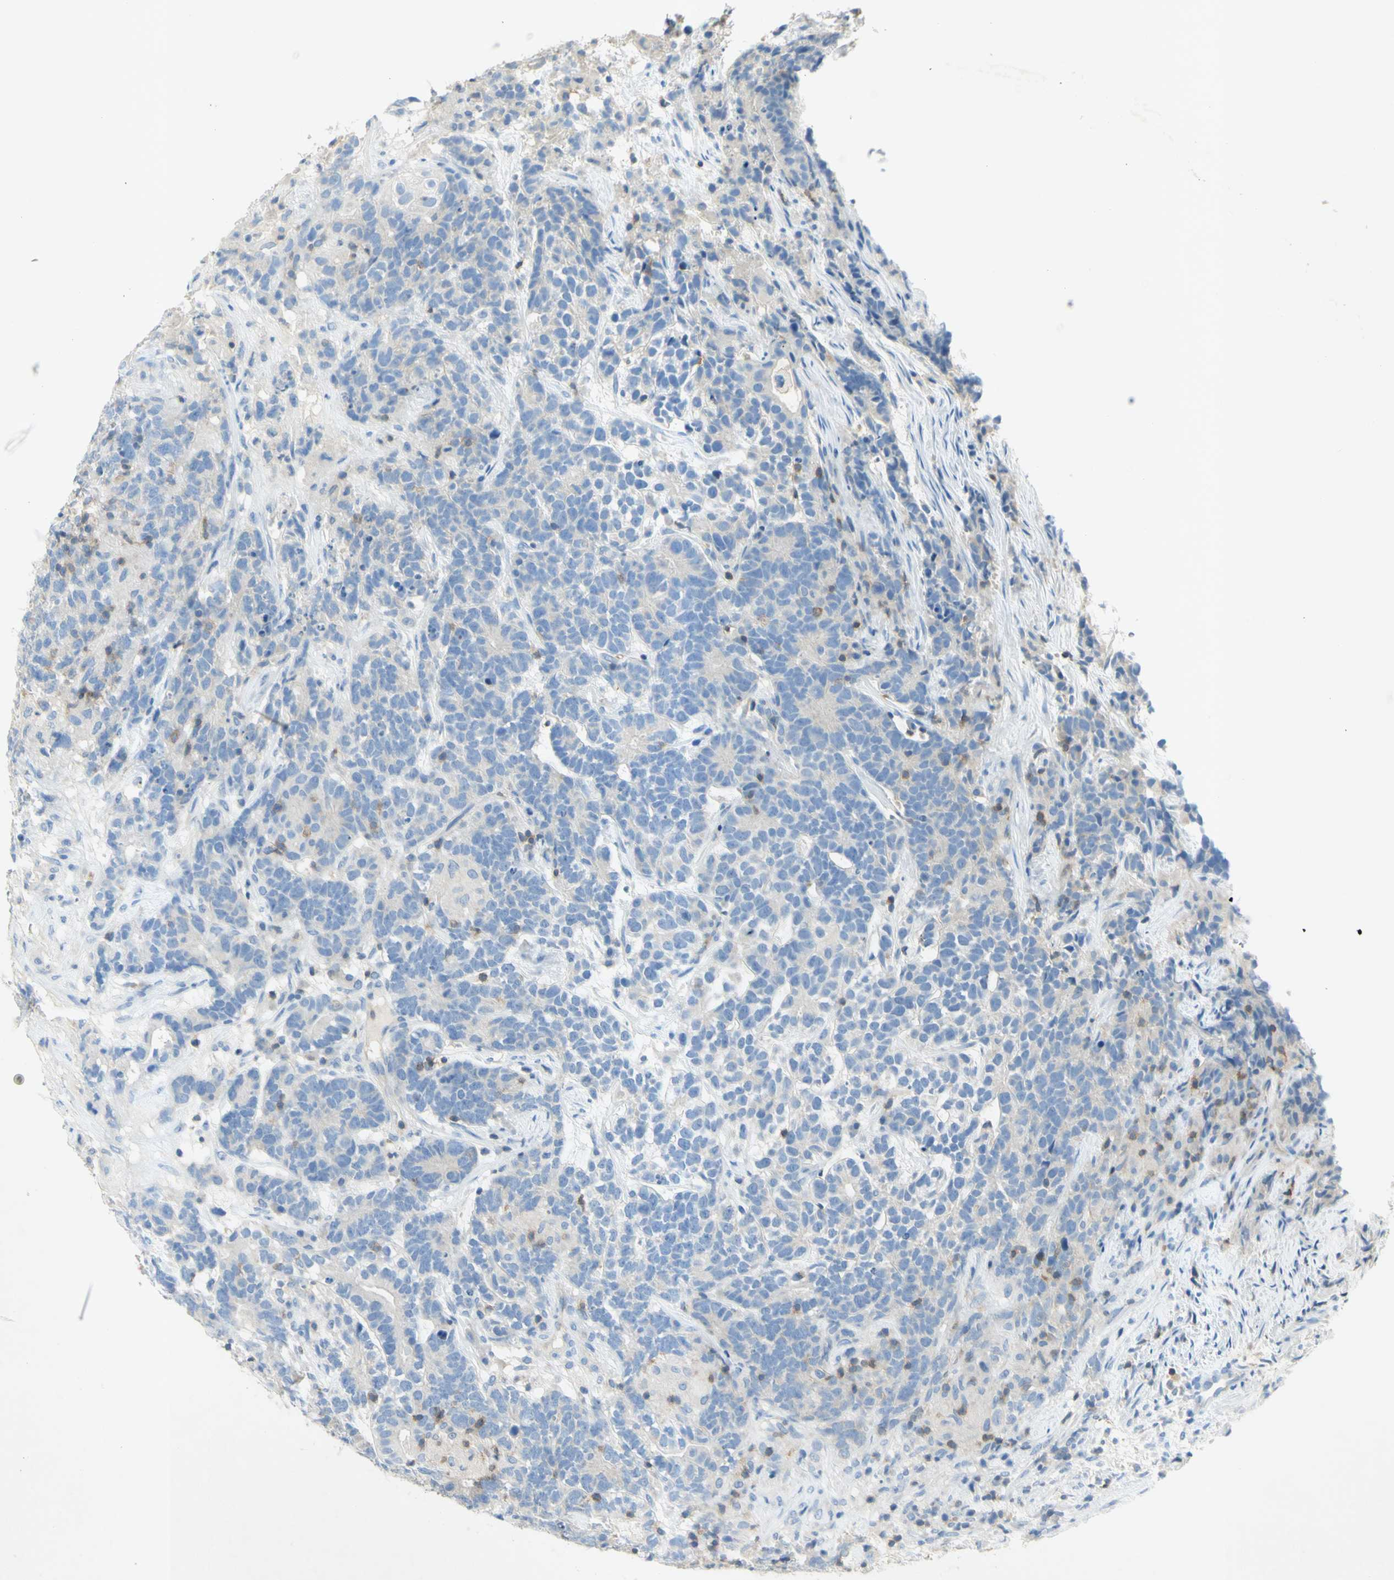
{"staining": {"intensity": "weak", "quantity": "<25%", "location": "cytoplasmic/membranous"}, "tissue": "testis cancer", "cell_type": "Tumor cells", "image_type": "cancer", "snomed": [{"axis": "morphology", "description": "Carcinoma, Embryonal, NOS"}, {"axis": "topography", "description": "Testis"}], "caption": "Tumor cells show no significant protein expression in testis cancer.", "gene": "GDF15", "patient": {"sex": "male", "age": 26}}